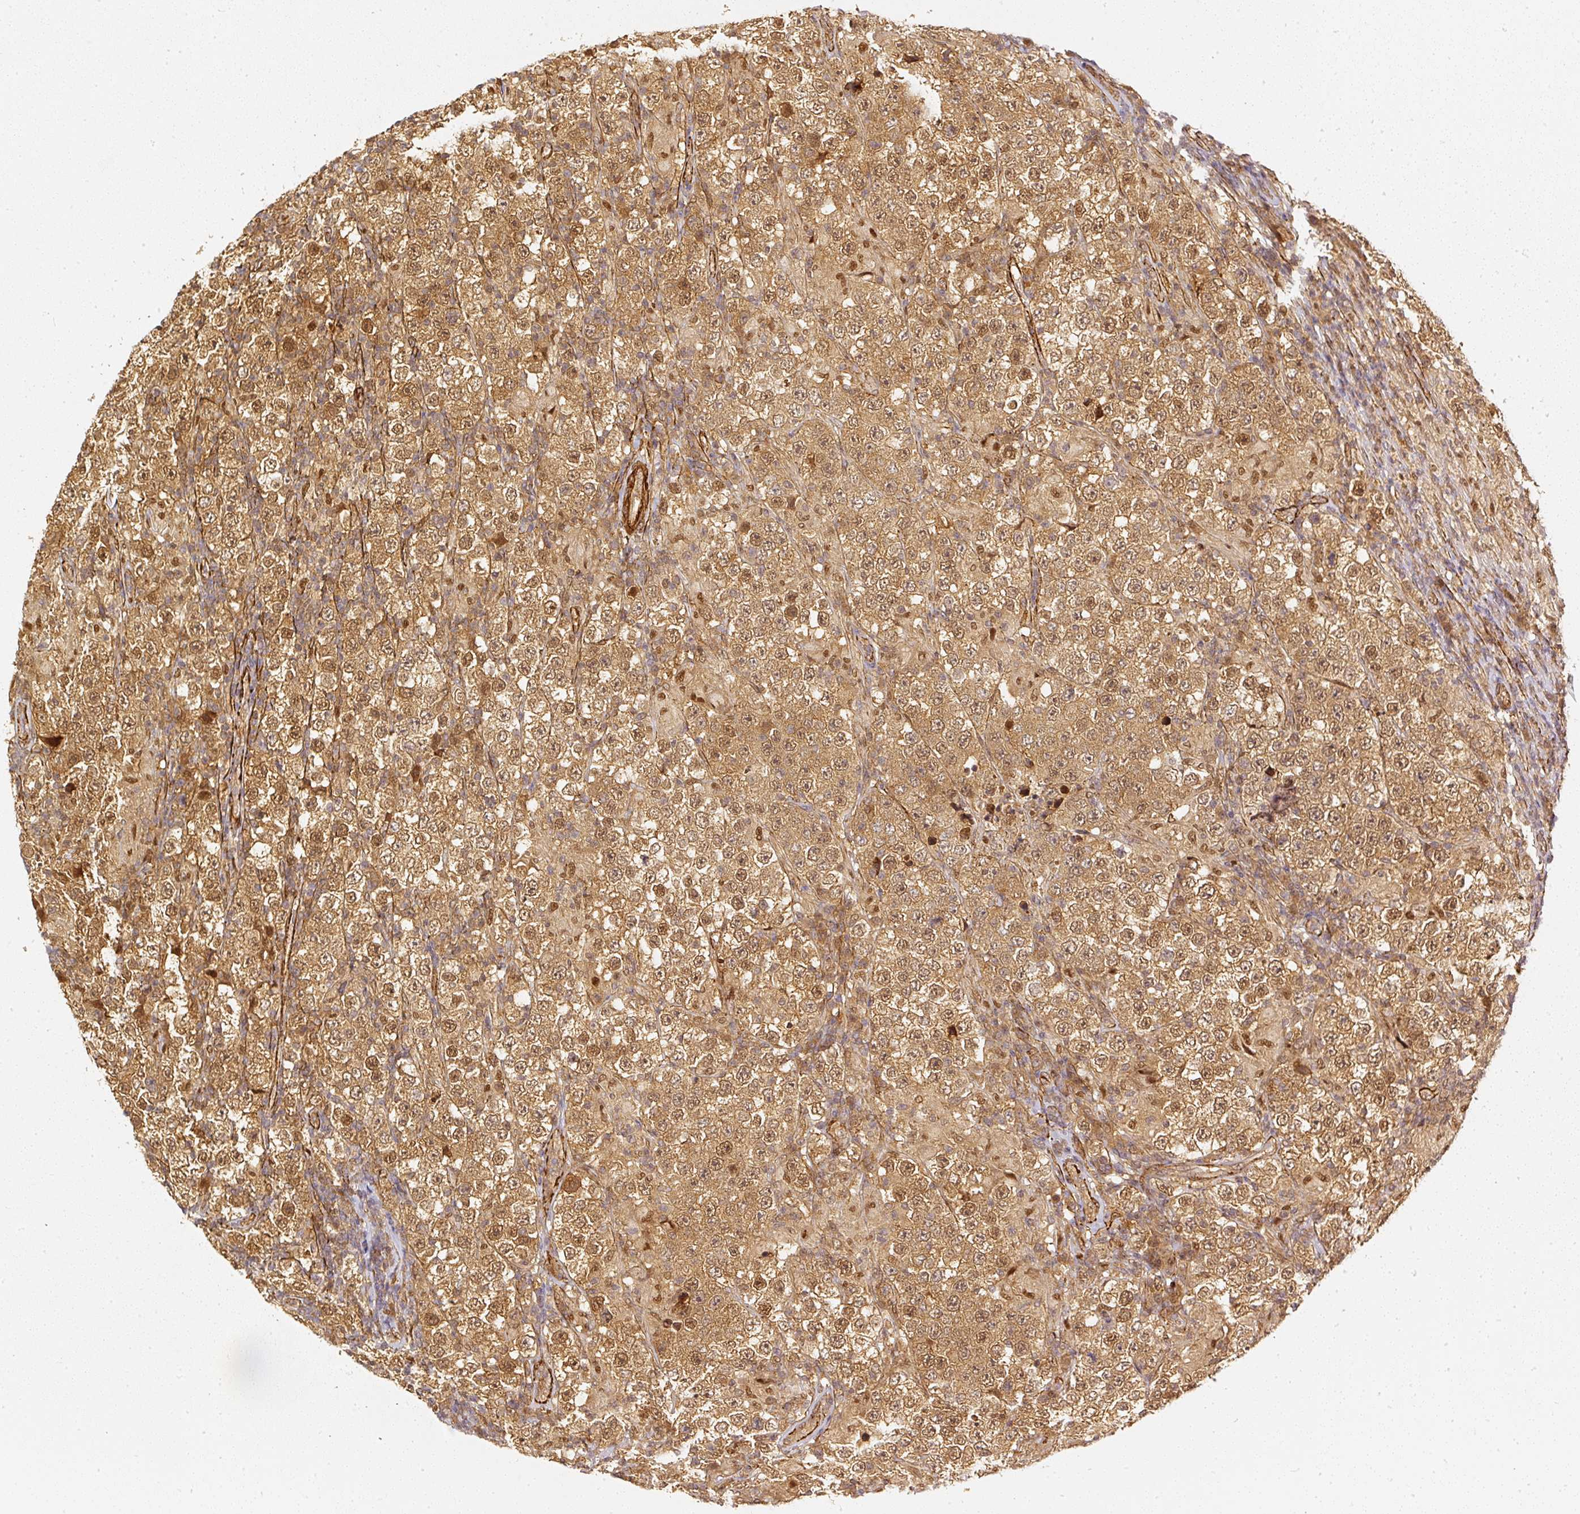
{"staining": {"intensity": "moderate", "quantity": ">75%", "location": "cytoplasmic/membranous,nuclear"}, "tissue": "testis cancer", "cell_type": "Tumor cells", "image_type": "cancer", "snomed": [{"axis": "morphology", "description": "Normal tissue, NOS"}, {"axis": "morphology", "description": "Urothelial carcinoma, High grade"}, {"axis": "morphology", "description": "Seminoma, NOS"}, {"axis": "morphology", "description": "Carcinoma, Embryonal, NOS"}, {"axis": "topography", "description": "Urinary bladder"}, {"axis": "topography", "description": "Testis"}], "caption": "A high-resolution micrograph shows immunohistochemistry (IHC) staining of high-grade urothelial carcinoma (testis), which reveals moderate cytoplasmic/membranous and nuclear expression in about >75% of tumor cells.", "gene": "PSMD1", "patient": {"sex": "male", "age": 41}}